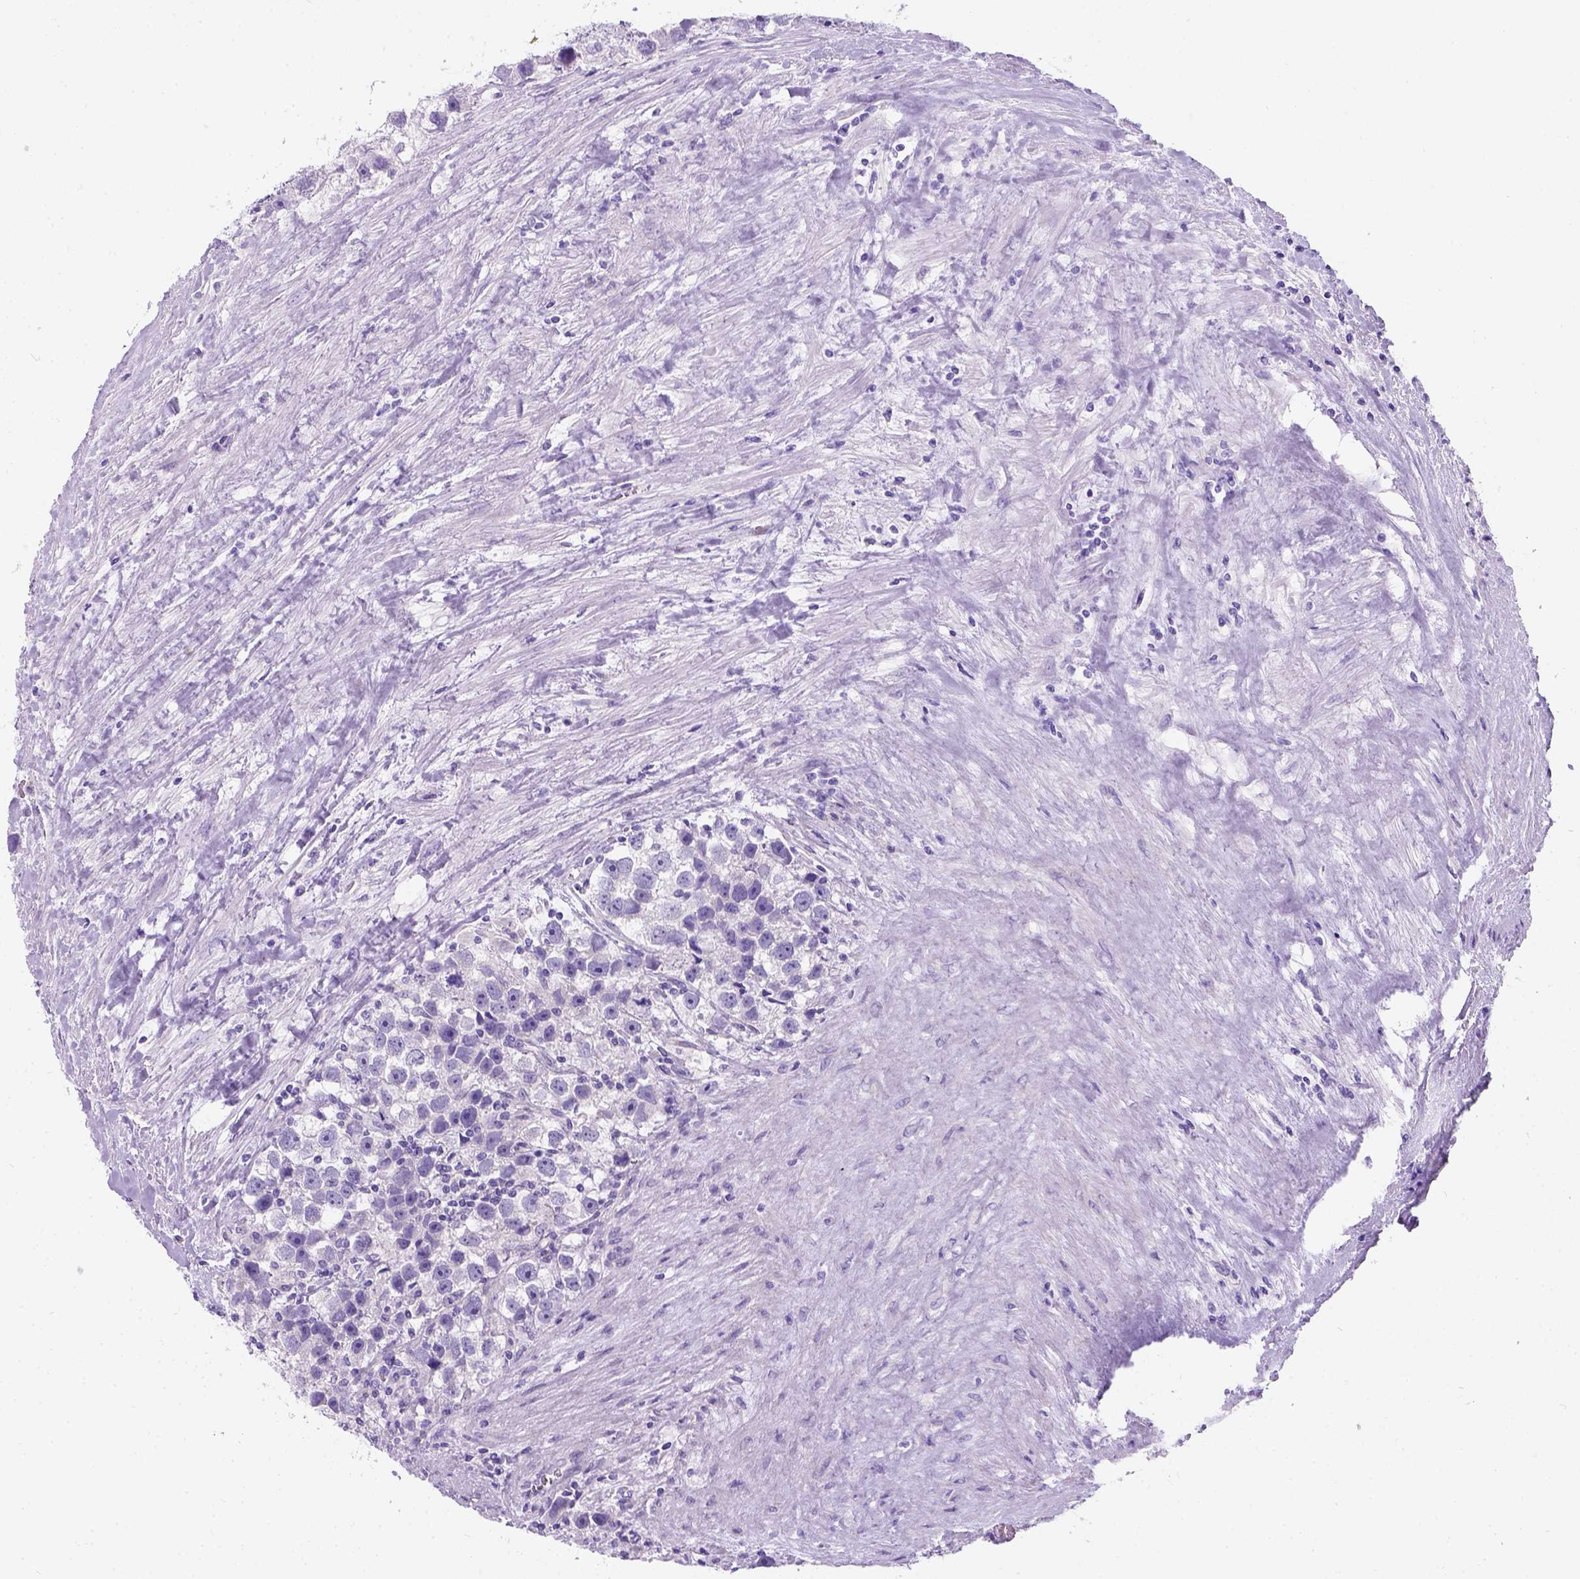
{"staining": {"intensity": "negative", "quantity": "none", "location": "none"}, "tissue": "testis cancer", "cell_type": "Tumor cells", "image_type": "cancer", "snomed": [{"axis": "morphology", "description": "Seminoma, NOS"}, {"axis": "topography", "description": "Testis"}], "caption": "IHC of human seminoma (testis) demonstrates no positivity in tumor cells.", "gene": "C7orf57", "patient": {"sex": "male", "age": 43}}